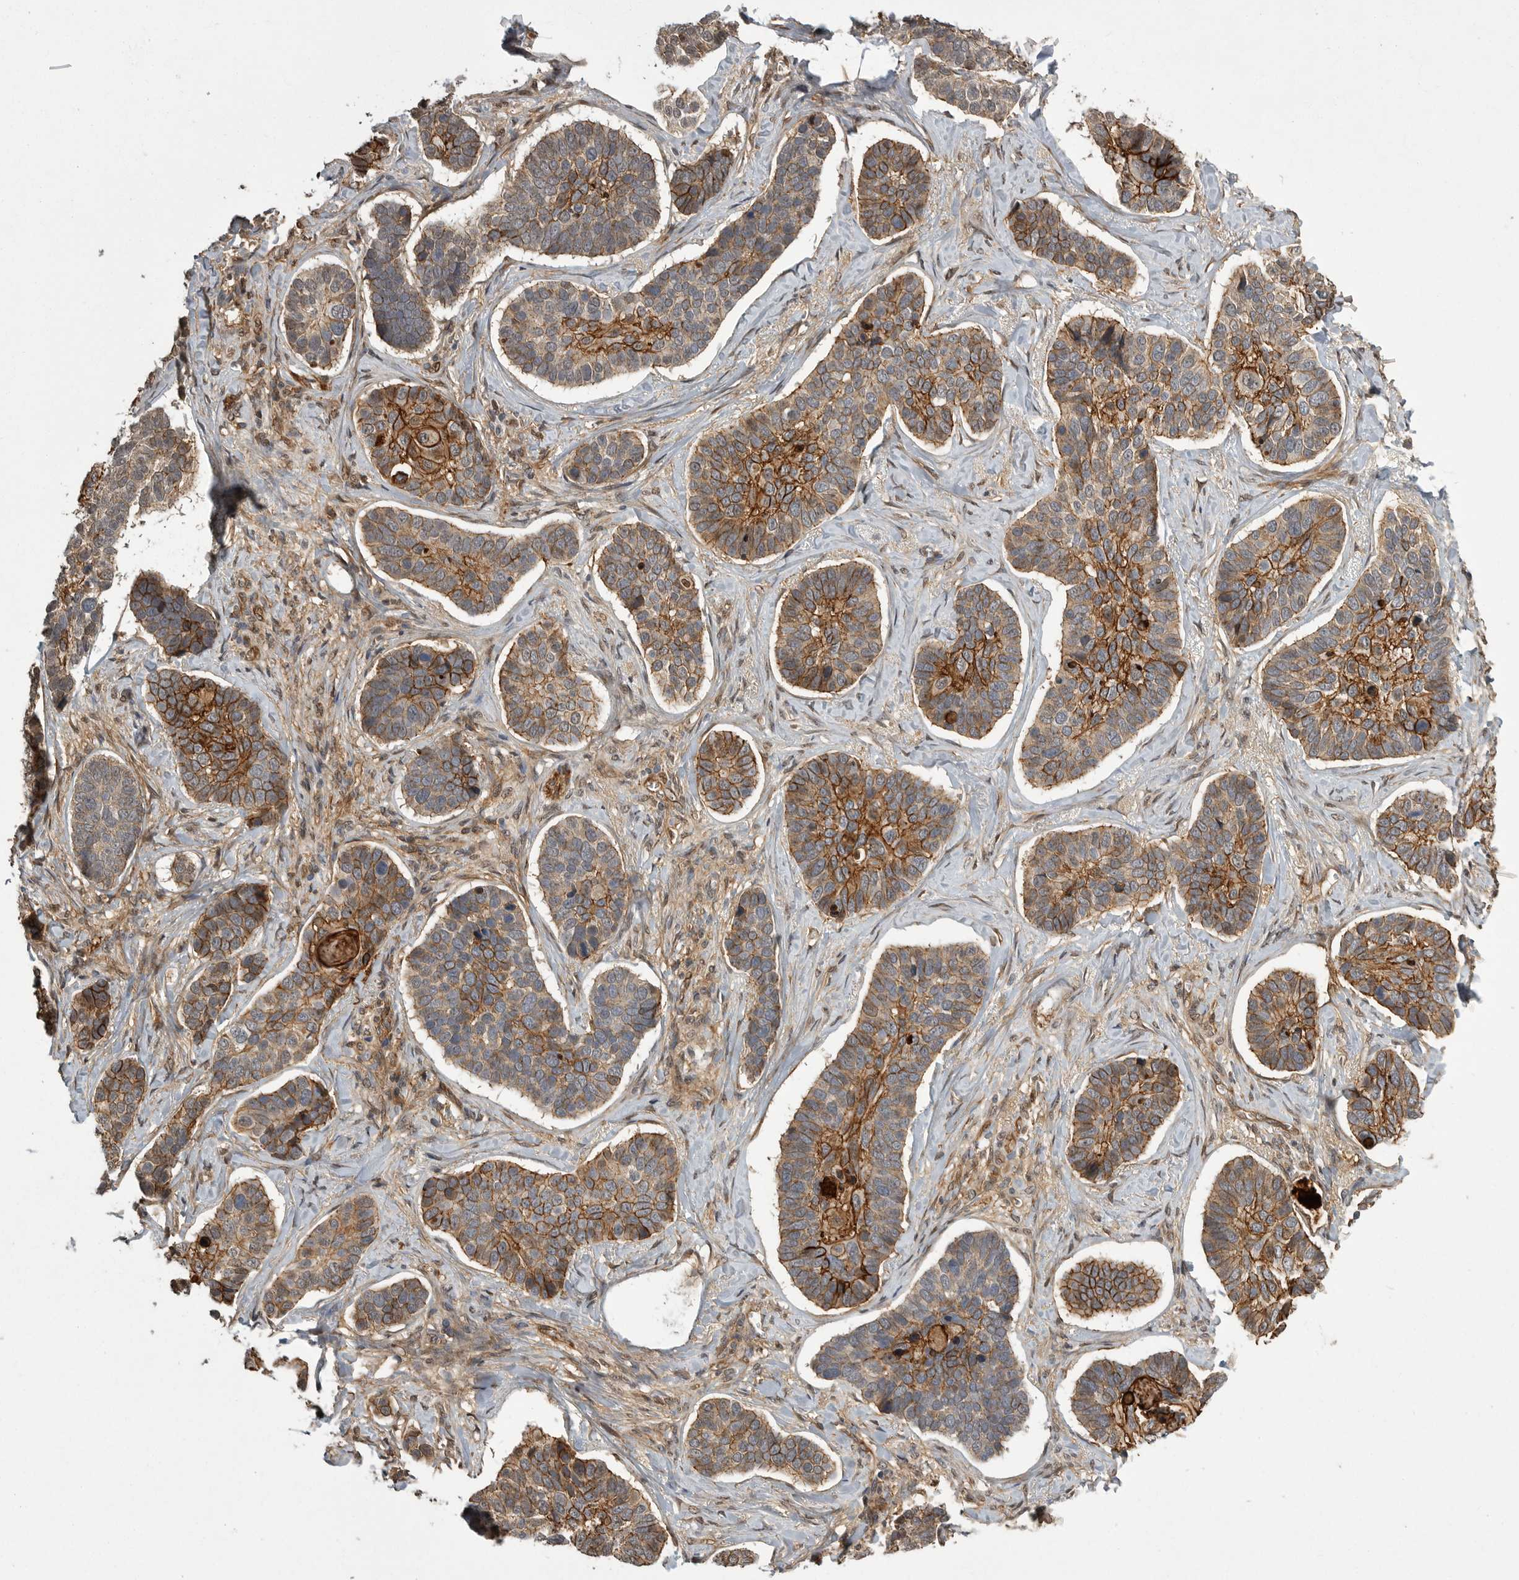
{"staining": {"intensity": "moderate", "quantity": ">75%", "location": "cytoplasmic/membranous"}, "tissue": "skin cancer", "cell_type": "Tumor cells", "image_type": "cancer", "snomed": [{"axis": "morphology", "description": "Basal cell carcinoma"}, {"axis": "topography", "description": "Skin"}], "caption": "An image showing moderate cytoplasmic/membranous expression in approximately >75% of tumor cells in skin basal cell carcinoma, as visualized by brown immunohistochemical staining.", "gene": "NECTIN1", "patient": {"sex": "male", "age": 62}}